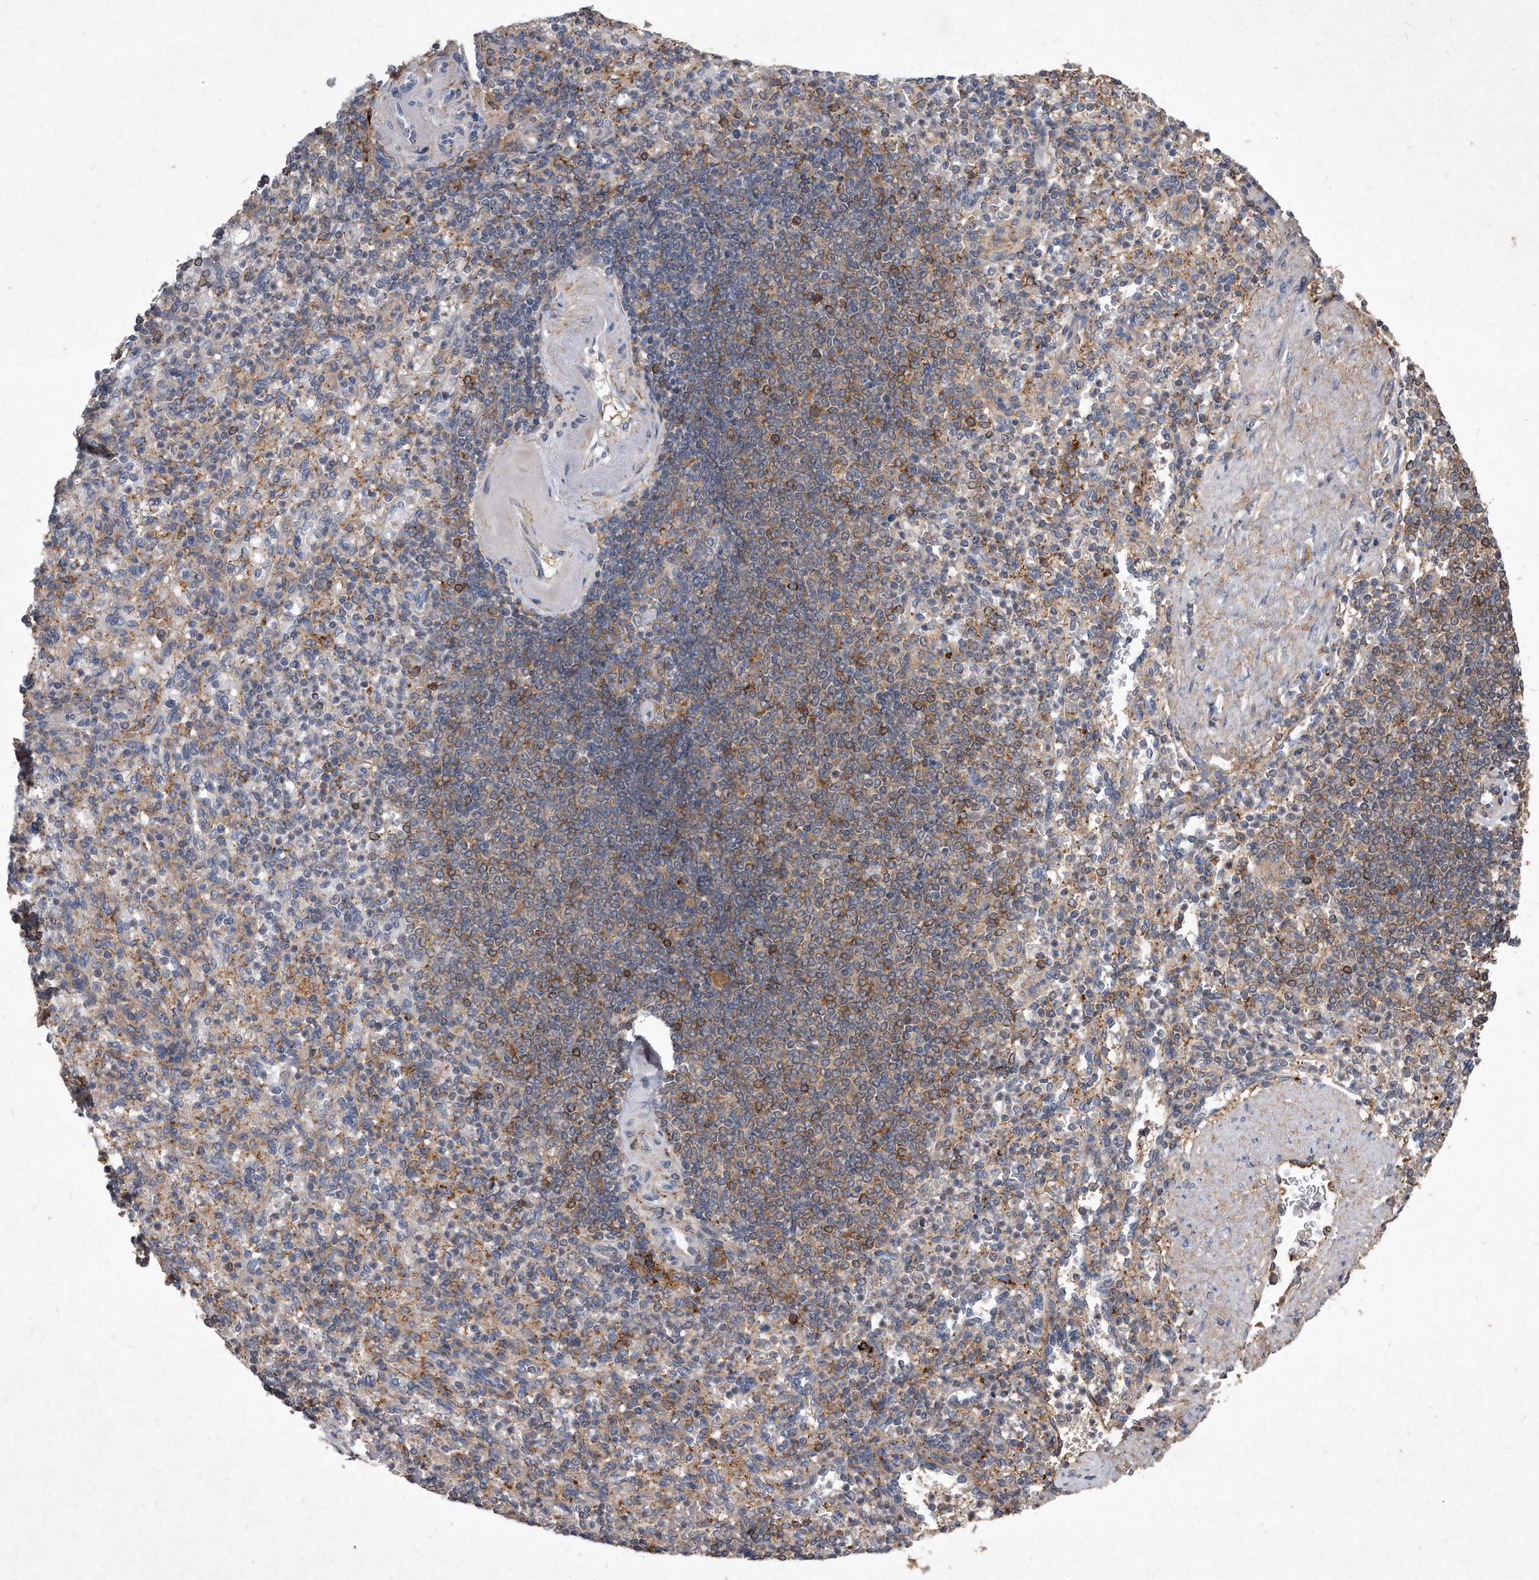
{"staining": {"intensity": "moderate", "quantity": "<25%", "location": "cytoplasmic/membranous"}, "tissue": "spleen", "cell_type": "Cells in red pulp", "image_type": "normal", "snomed": [{"axis": "morphology", "description": "Normal tissue, NOS"}, {"axis": "topography", "description": "Spleen"}], "caption": "Immunohistochemistry (IHC) histopathology image of benign spleen: spleen stained using IHC demonstrates low levels of moderate protein expression localized specifically in the cytoplasmic/membranous of cells in red pulp, appearing as a cytoplasmic/membranous brown color.", "gene": "PGBD2", "patient": {"sex": "female", "age": 74}}